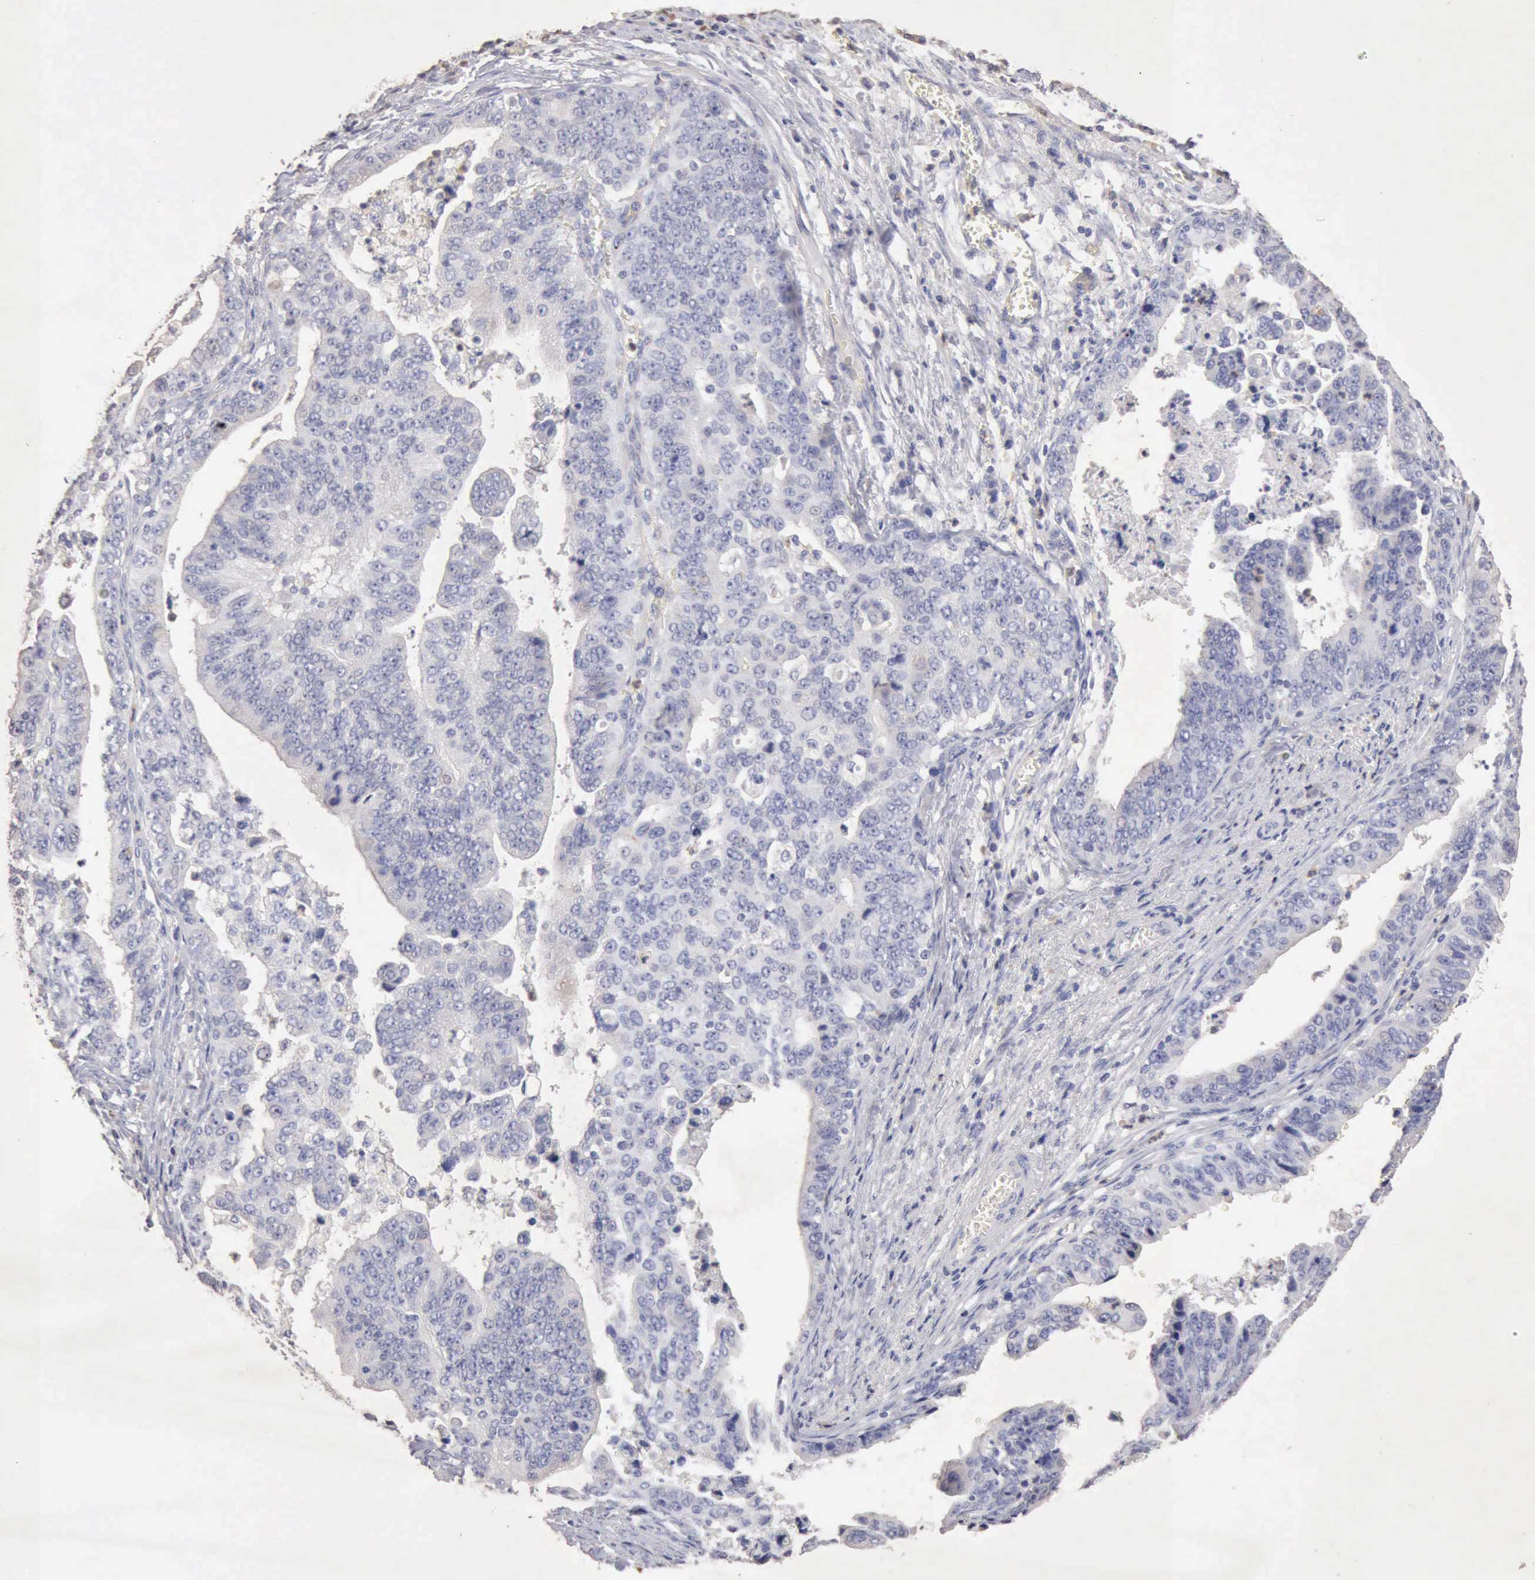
{"staining": {"intensity": "negative", "quantity": "none", "location": "none"}, "tissue": "stomach cancer", "cell_type": "Tumor cells", "image_type": "cancer", "snomed": [{"axis": "morphology", "description": "Adenocarcinoma, NOS"}, {"axis": "topography", "description": "Stomach, upper"}], "caption": "Tumor cells show no significant expression in stomach cancer (adenocarcinoma).", "gene": "KRT6B", "patient": {"sex": "female", "age": 50}}